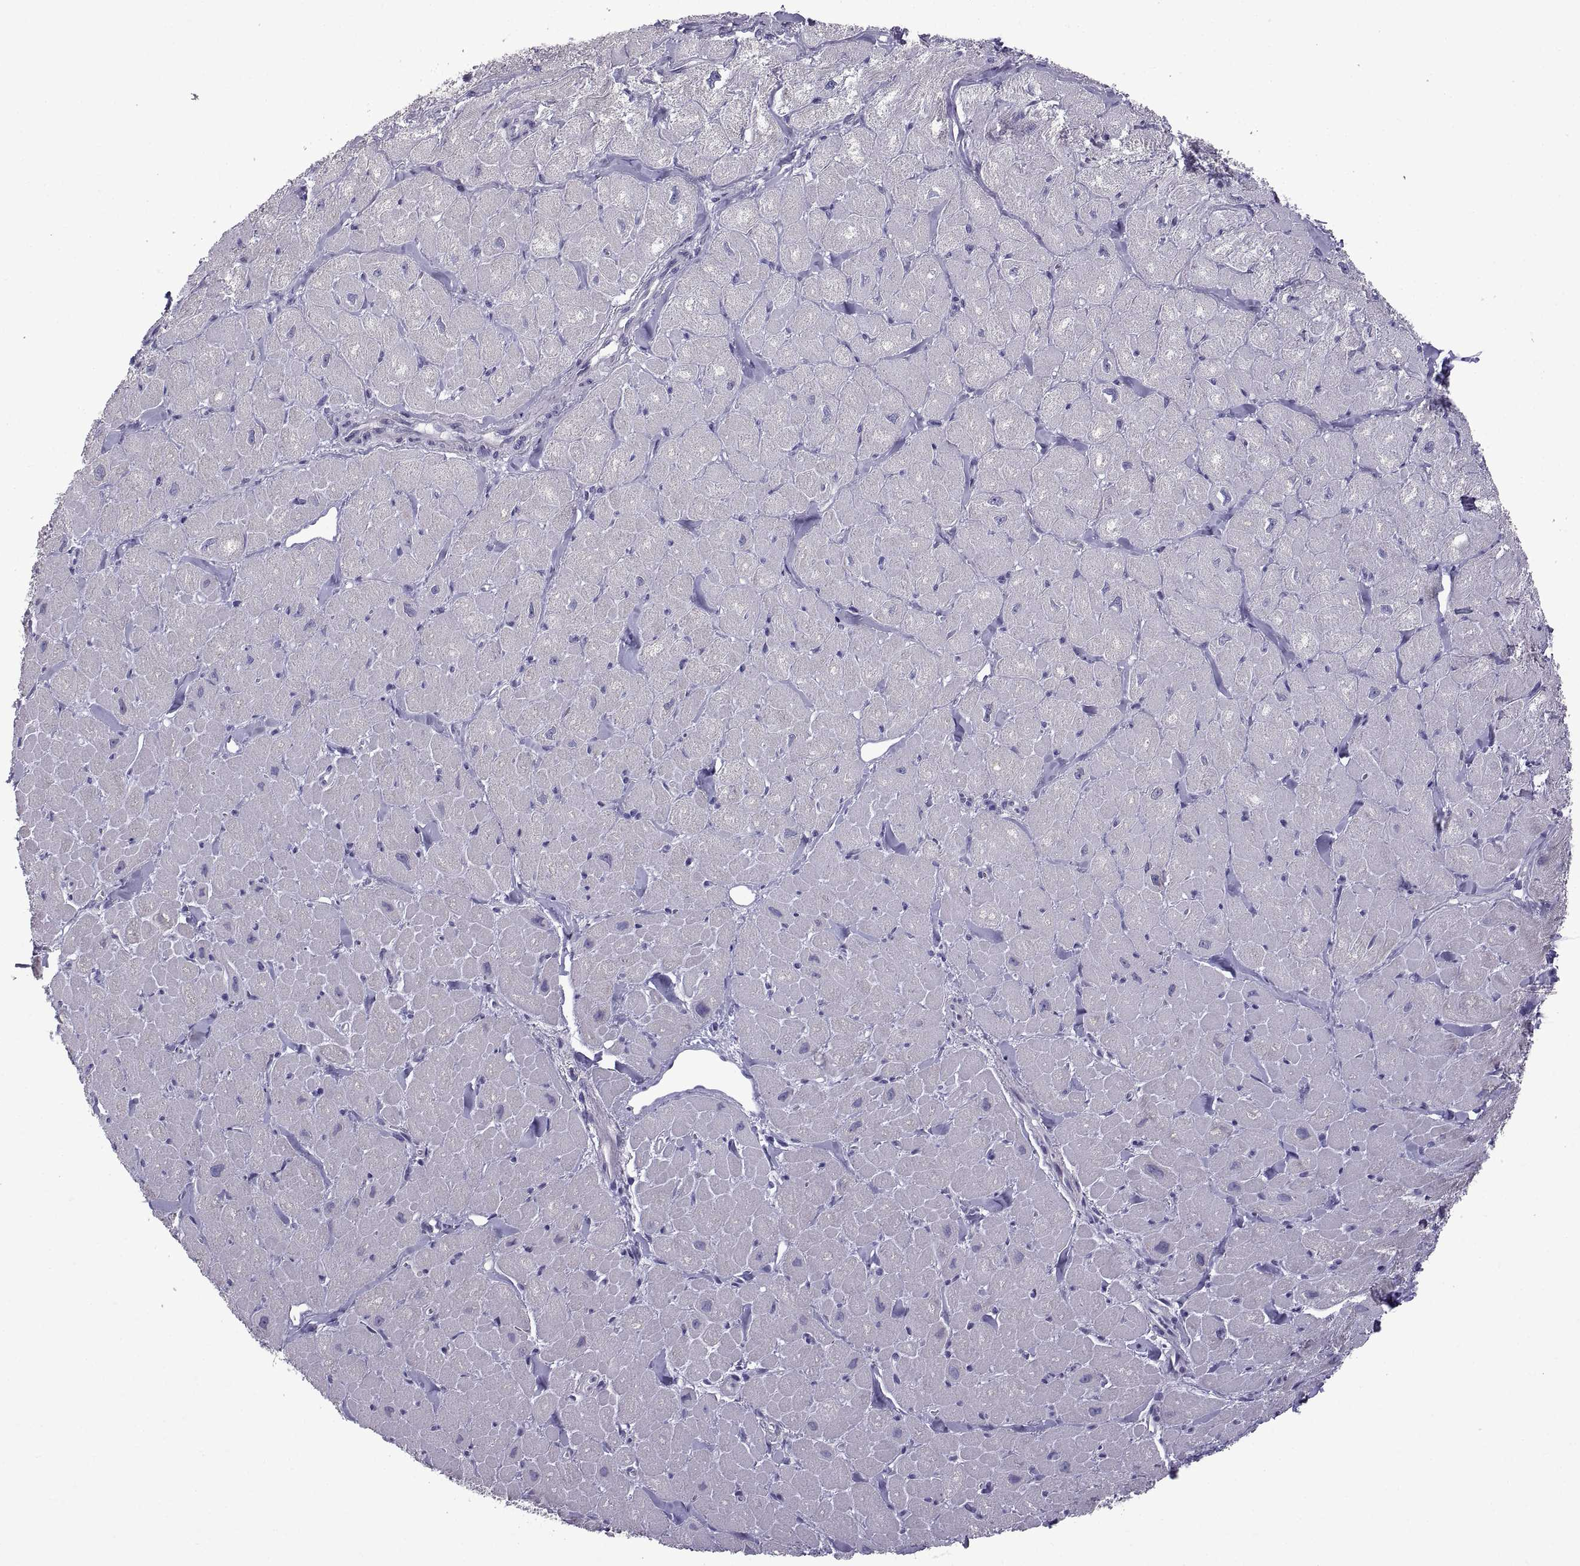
{"staining": {"intensity": "negative", "quantity": "none", "location": "none"}, "tissue": "heart muscle", "cell_type": "Cardiomyocytes", "image_type": "normal", "snomed": [{"axis": "morphology", "description": "Normal tissue, NOS"}, {"axis": "topography", "description": "Heart"}], "caption": "Immunohistochemical staining of normal human heart muscle reveals no significant positivity in cardiomyocytes. (Immunohistochemistry, brightfield microscopy, high magnification).", "gene": "SPDYE10", "patient": {"sex": "male", "age": 60}}